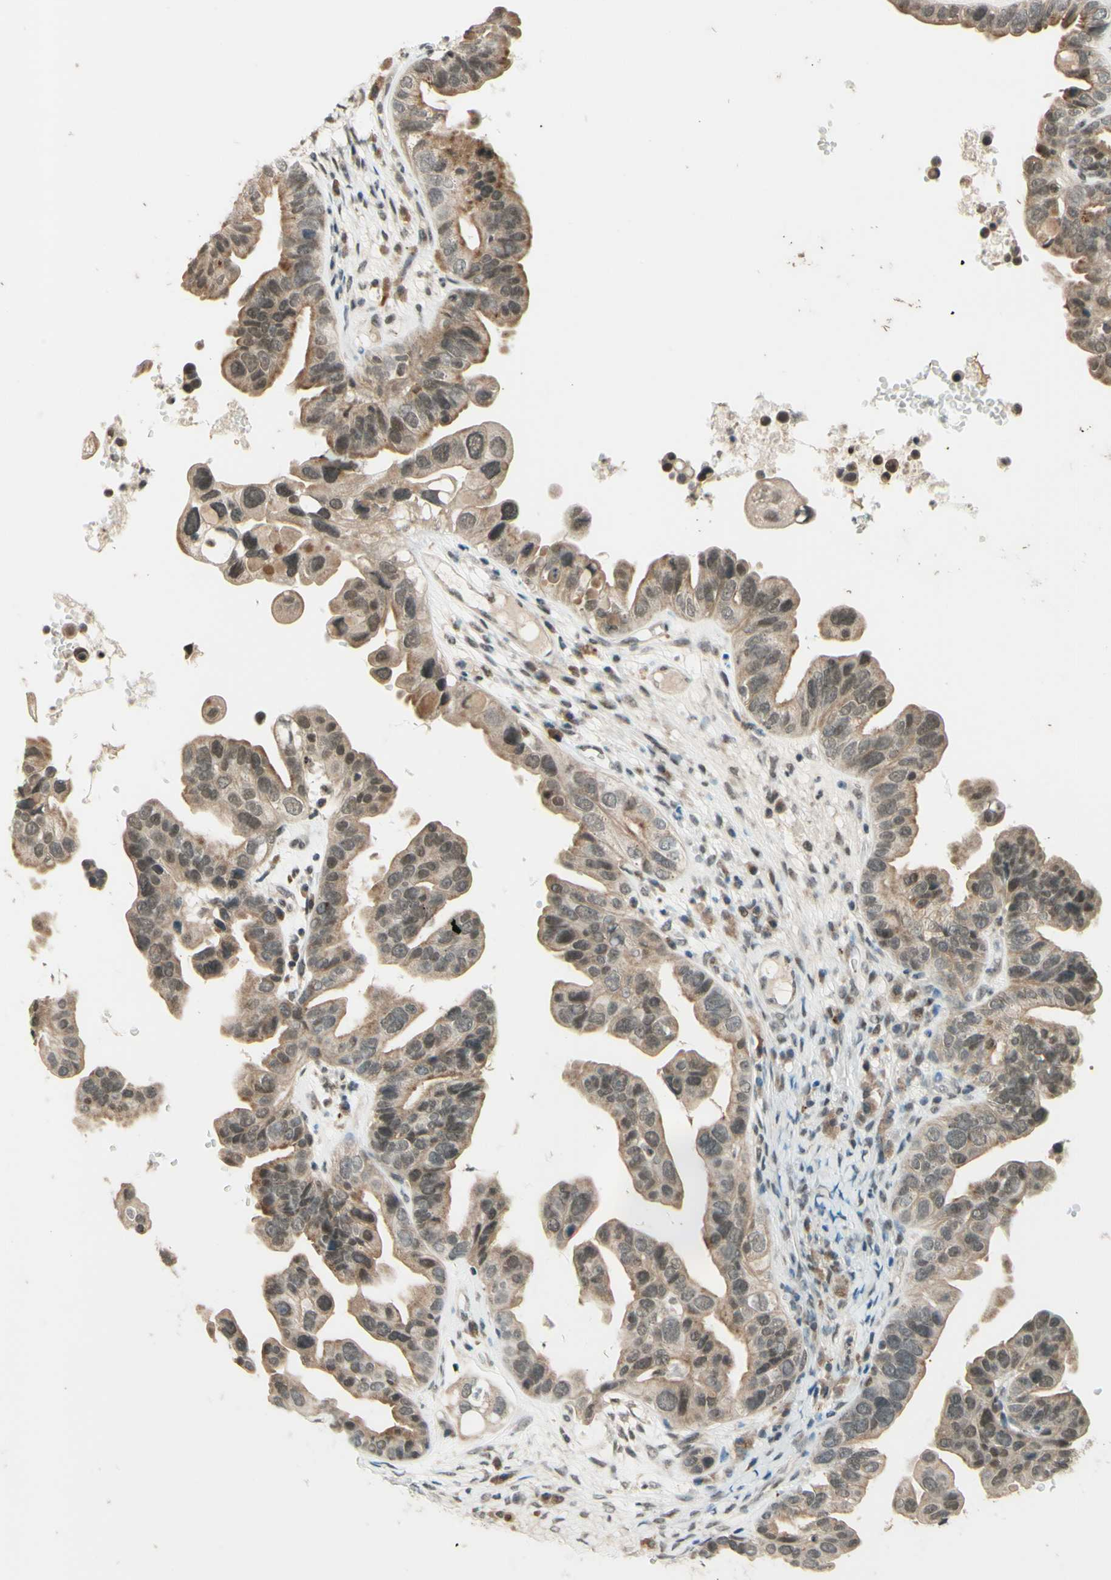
{"staining": {"intensity": "weak", "quantity": ">75%", "location": "cytoplasmic/membranous,nuclear"}, "tissue": "ovarian cancer", "cell_type": "Tumor cells", "image_type": "cancer", "snomed": [{"axis": "morphology", "description": "Cystadenocarcinoma, serous, NOS"}, {"axis": "topography", "description": "Ovary"}], "caption": "Immunohistochemistry (IHC) image of human serous cystadenocarcinoma (ovarian) stained for a protein (brown), which exhibits low levels of weak cytoplasmic/membranous and nuclear expression in approximately >75% of tumor cells.", "gene": "SMARCB1", "patient": {"sex": "female", "age": 56}}